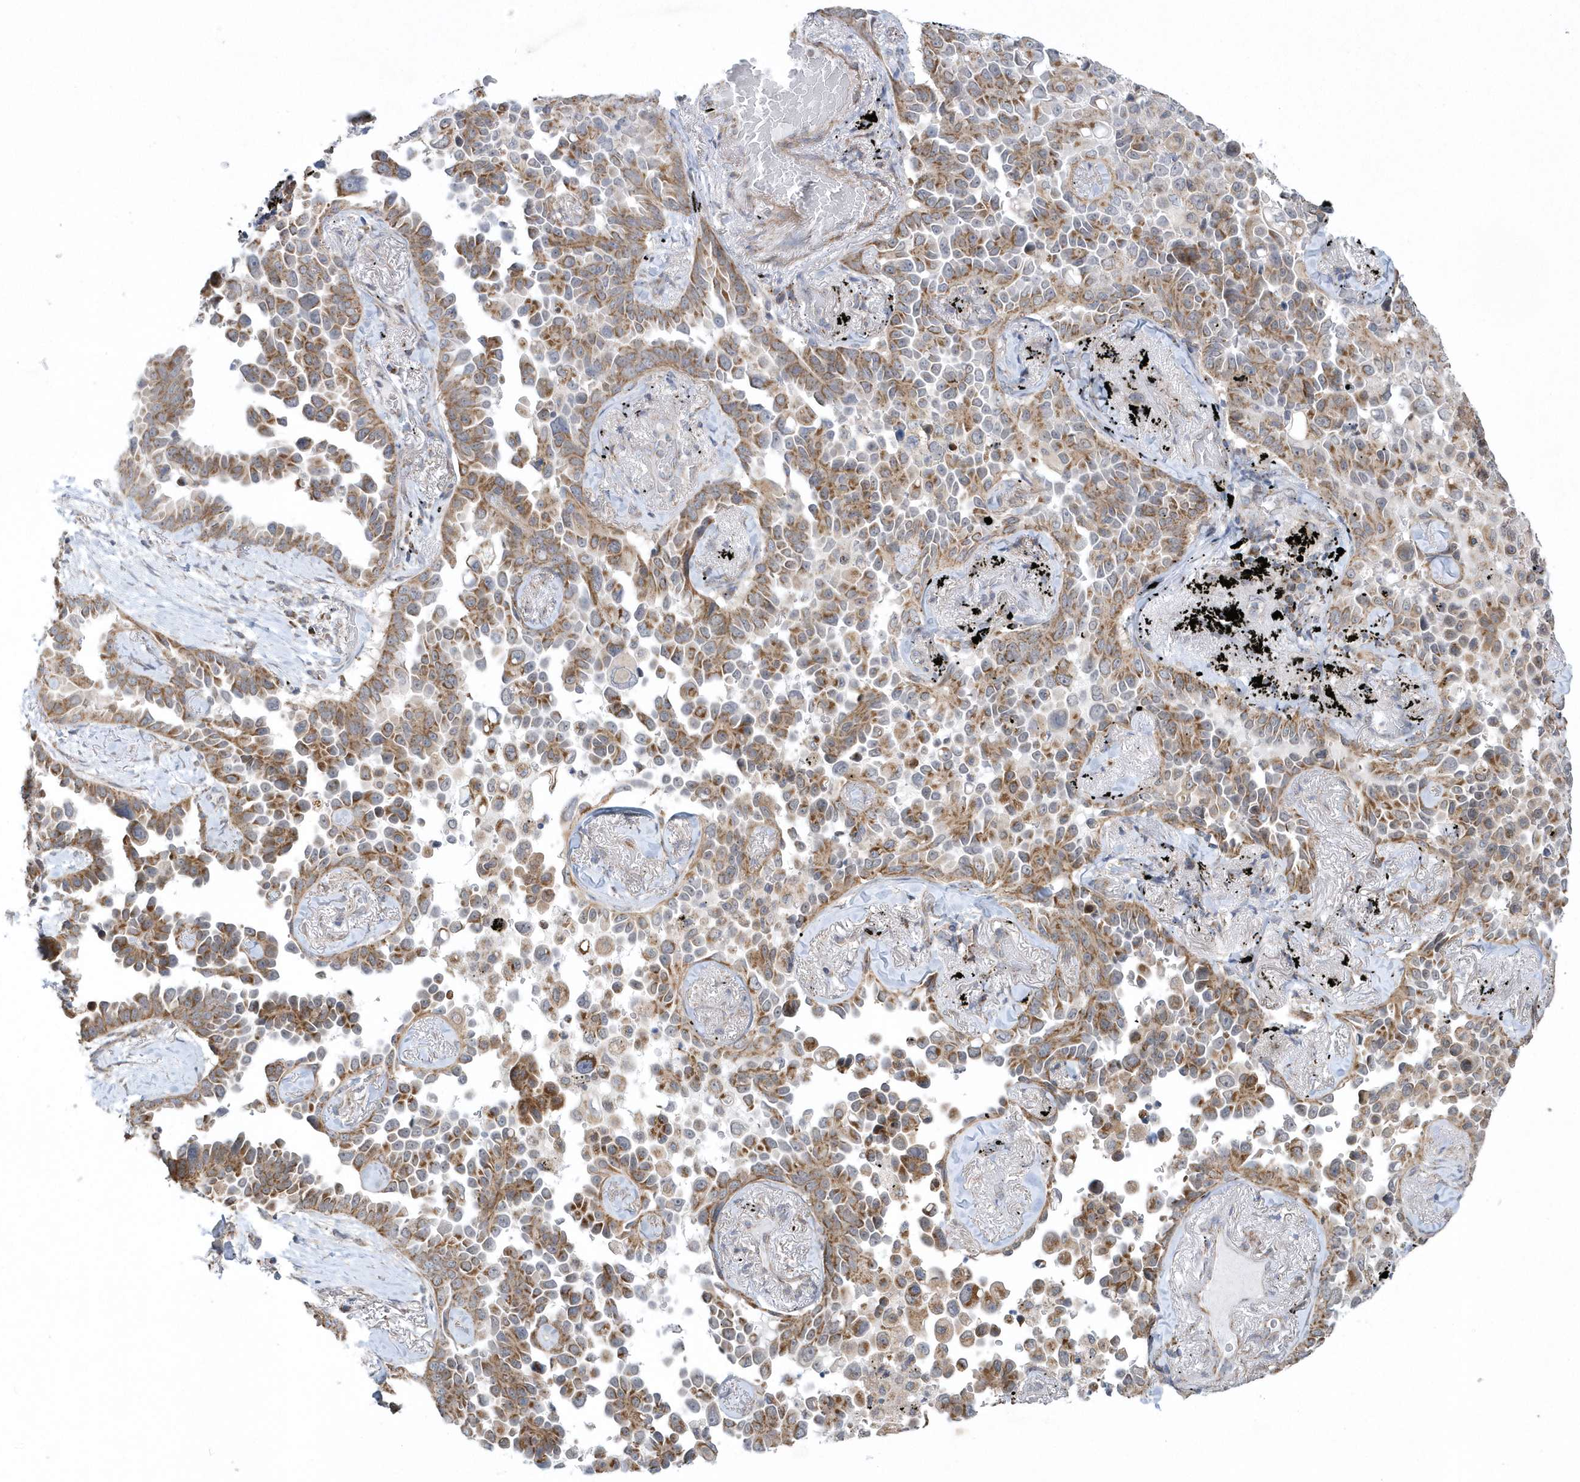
{"staining": {"intensity": "moderate", "quantity": ">75%", "location": "cytoplasmic/membranous"}, "tissue": "lung cancer", "cell_type": "Tumor cells", "image_type": "cancer", "snomed": [{"axis": "morphology", "description": "Adenocarcinoma, NOS"}, {"axis": "topography", "description": "Lung"}], "caption": "Lung cancer (adenocarcinoma) stained with immunohistochemistry (IHC) displays moderate cytoplasmic/membranous positivity in approximately >75% of tumor cells.", "gene": "SLX9", "patient": {"sex": "female", "age": 67}}